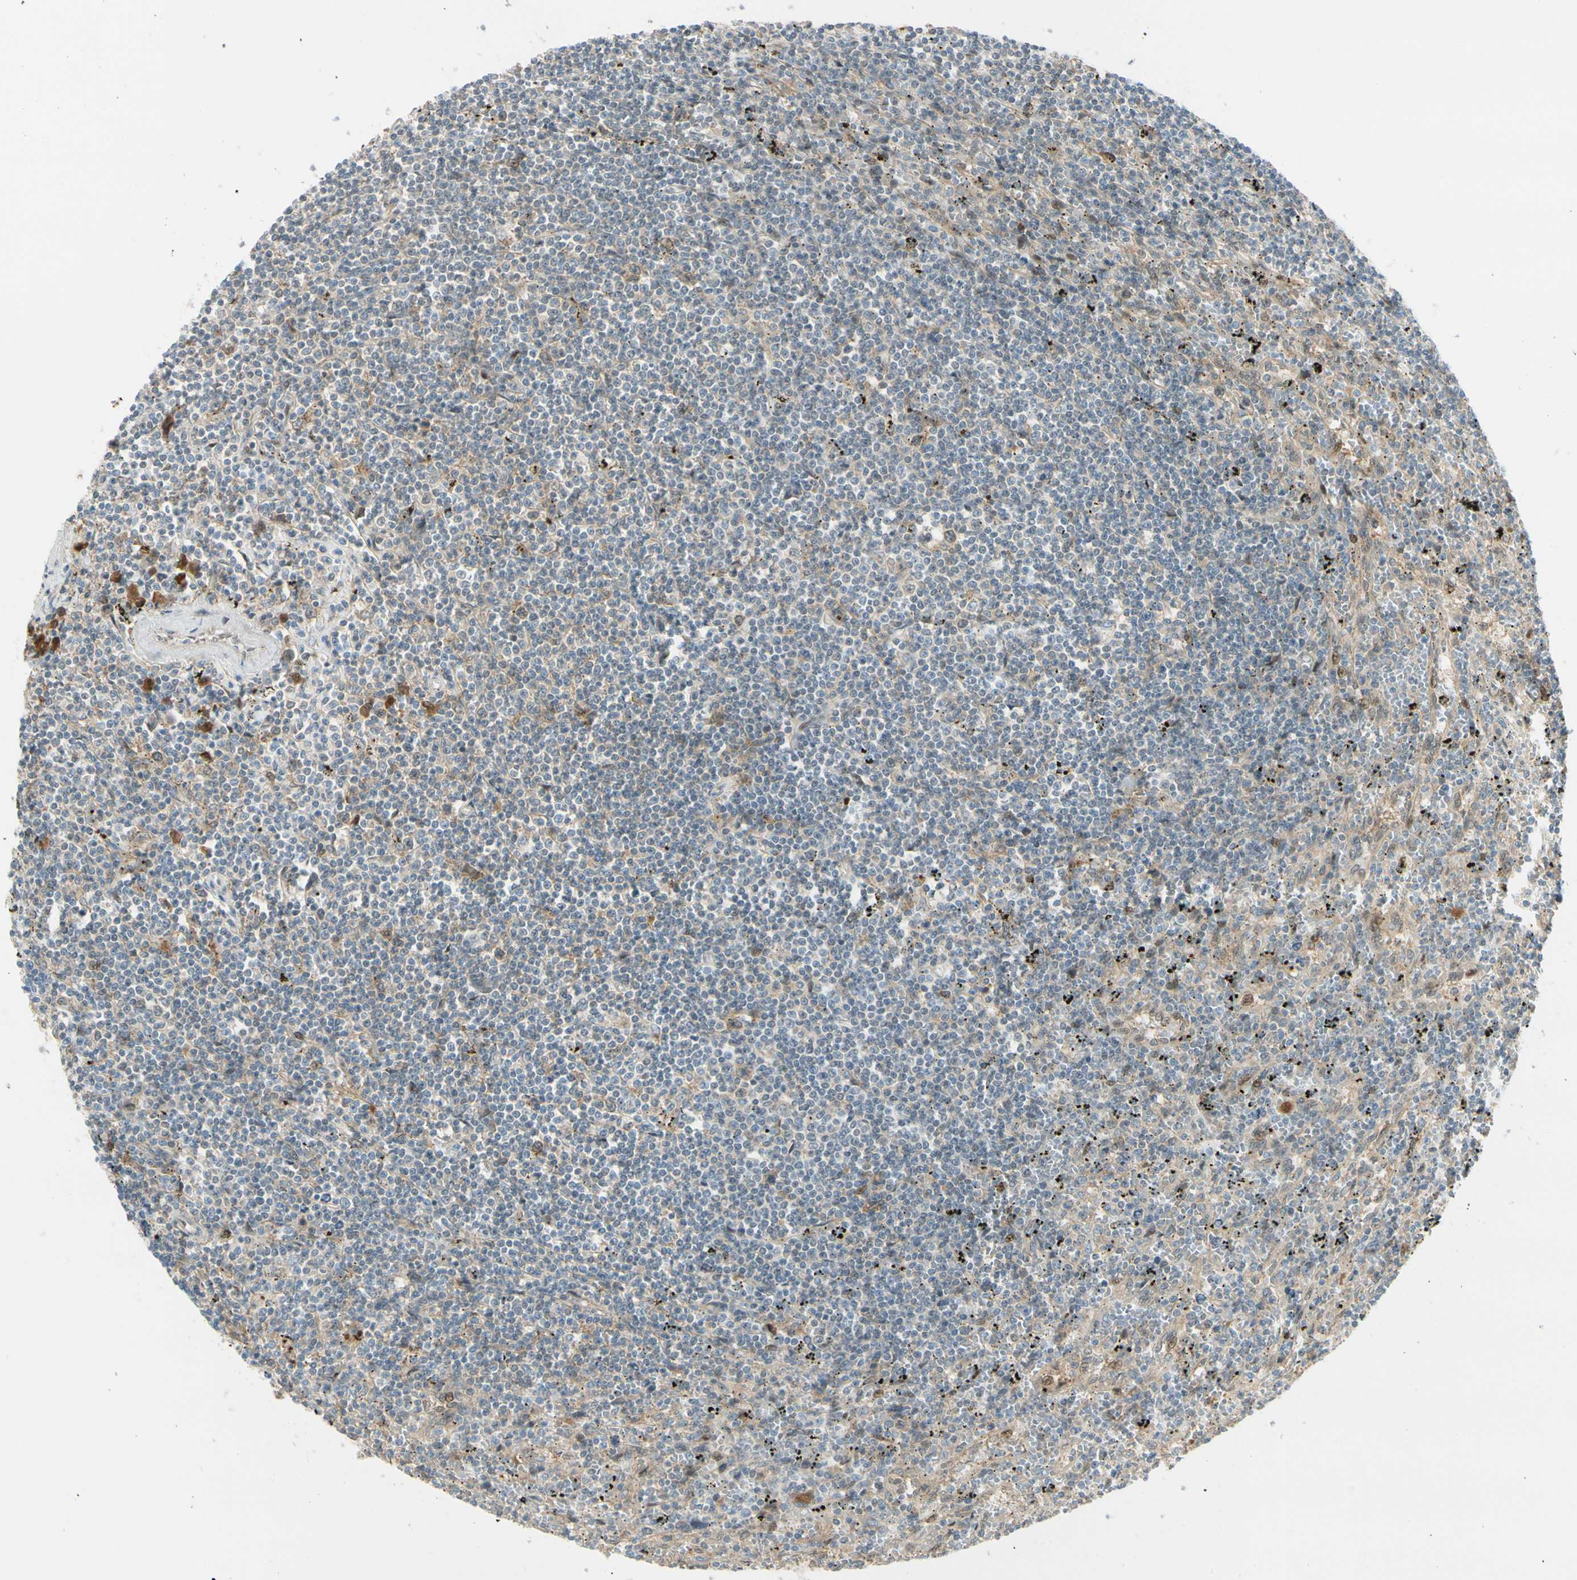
{"staining": {"intensity": "negative", "quantity": "none", "location": "none"}, "tissue": "lymphoma", "cell_type": "Tumor cells", "image_type": "cancer", "snomed": [{"axis": "morphology", "description": "Malignant lymphoma, non-Hodgkin's type, Low grade"}, {"axis": "topography", "description": "Spleen"}], "caption": "Immunohistochemistry photomicrograph of human malignant lymphoma, non-Hodgkin's type (low-grade) stained for a protein (brown), which shows no staining in tumor cells.", "gene": "PTTG1", "patient": {"sex": "male", "age": 76}}